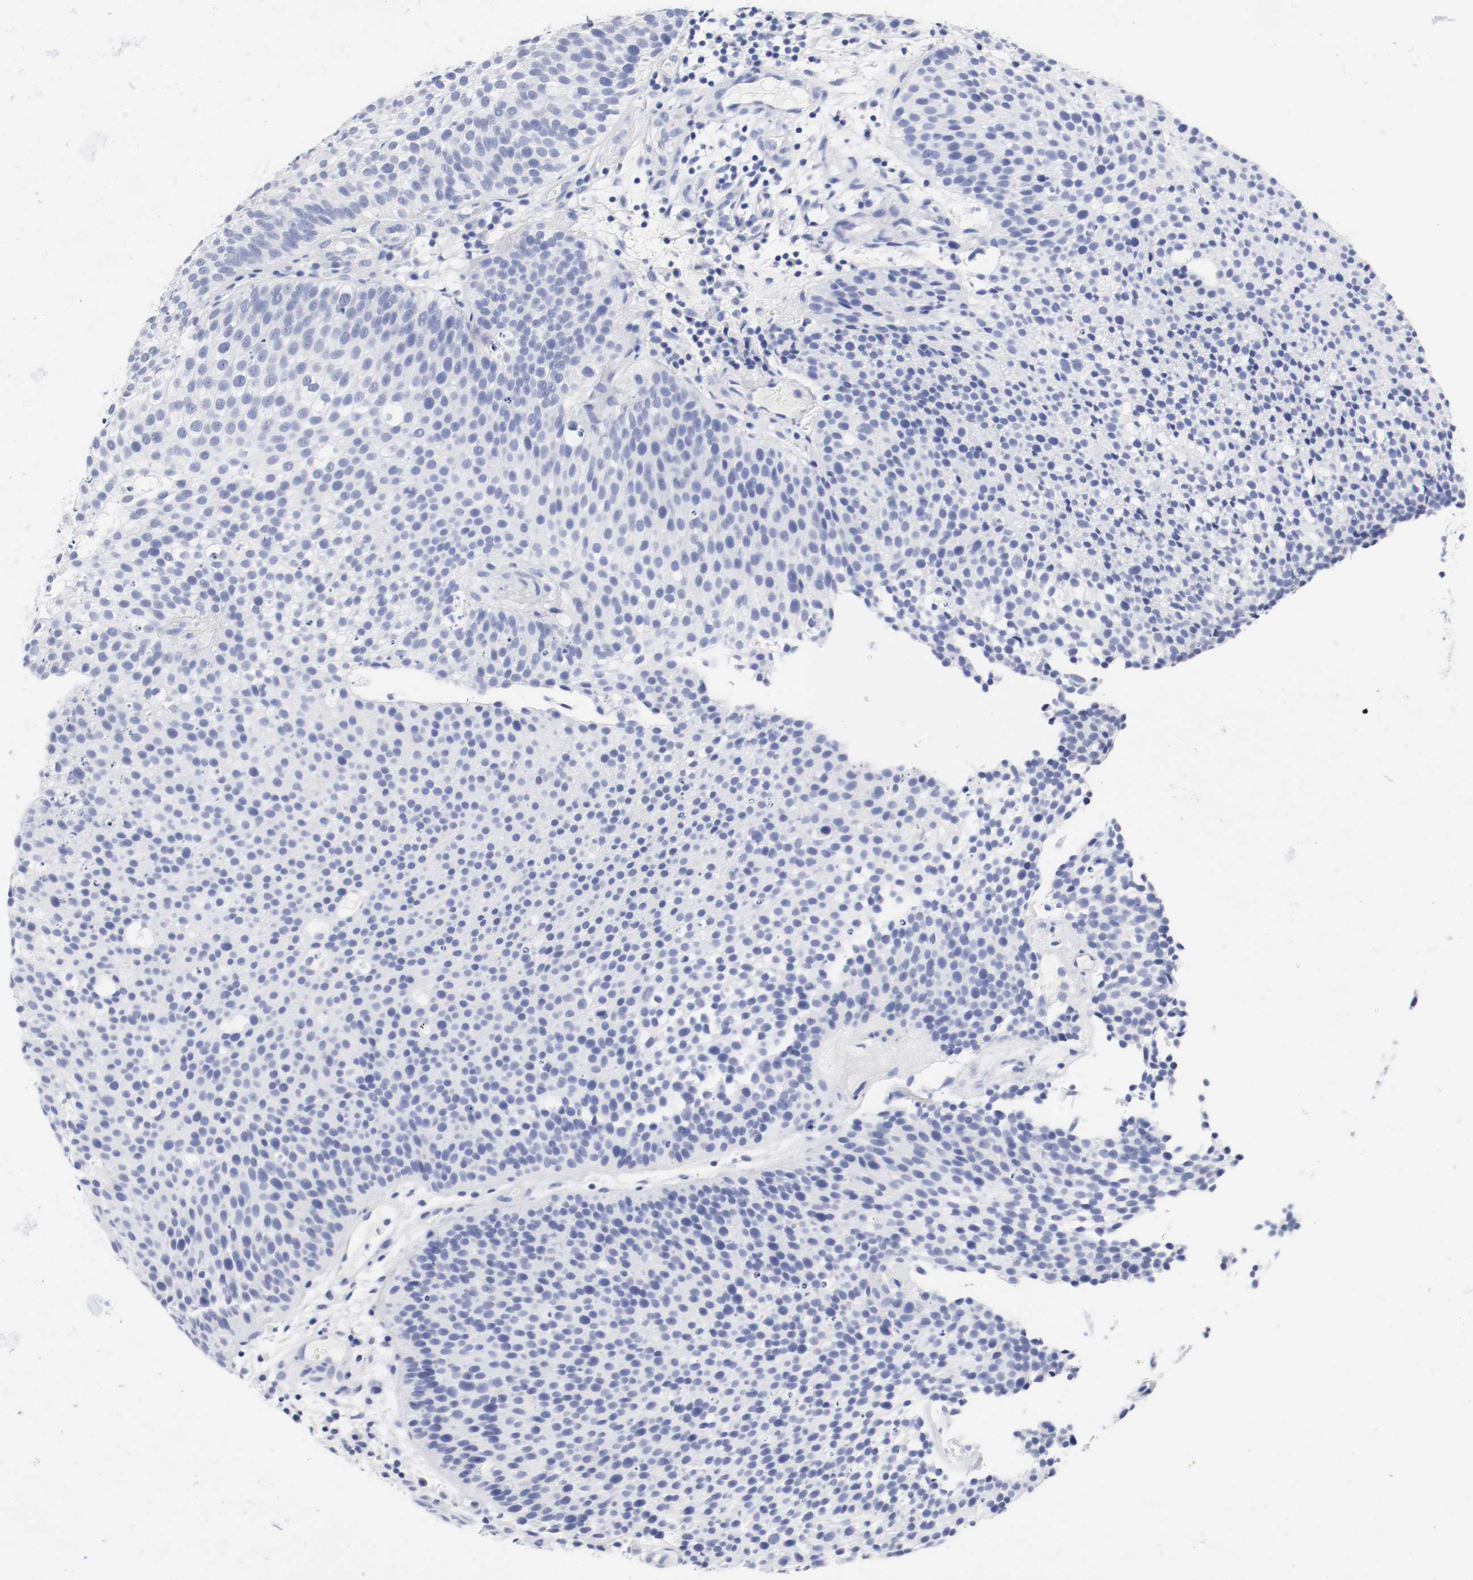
{"staining": {"intensity": "negative", "quantity": "none", "location": "none"}, "tissue": "urothelial cancer", "cell_type": "Tumor cells", "image_type": "cancer", "snomed": [{"axis": "morphology", "description": "Urothelial carcinoma, Low grade"}, {"axis": "topography", "description": "Urinary bladder"}], "caption": "Tumor cells are negative for protein expression in human urothelial cancer. (IHC, brightfield microscopy, high magnification).", "gene": "GAD1", "patient": {"sex": "male", "age": 85}}